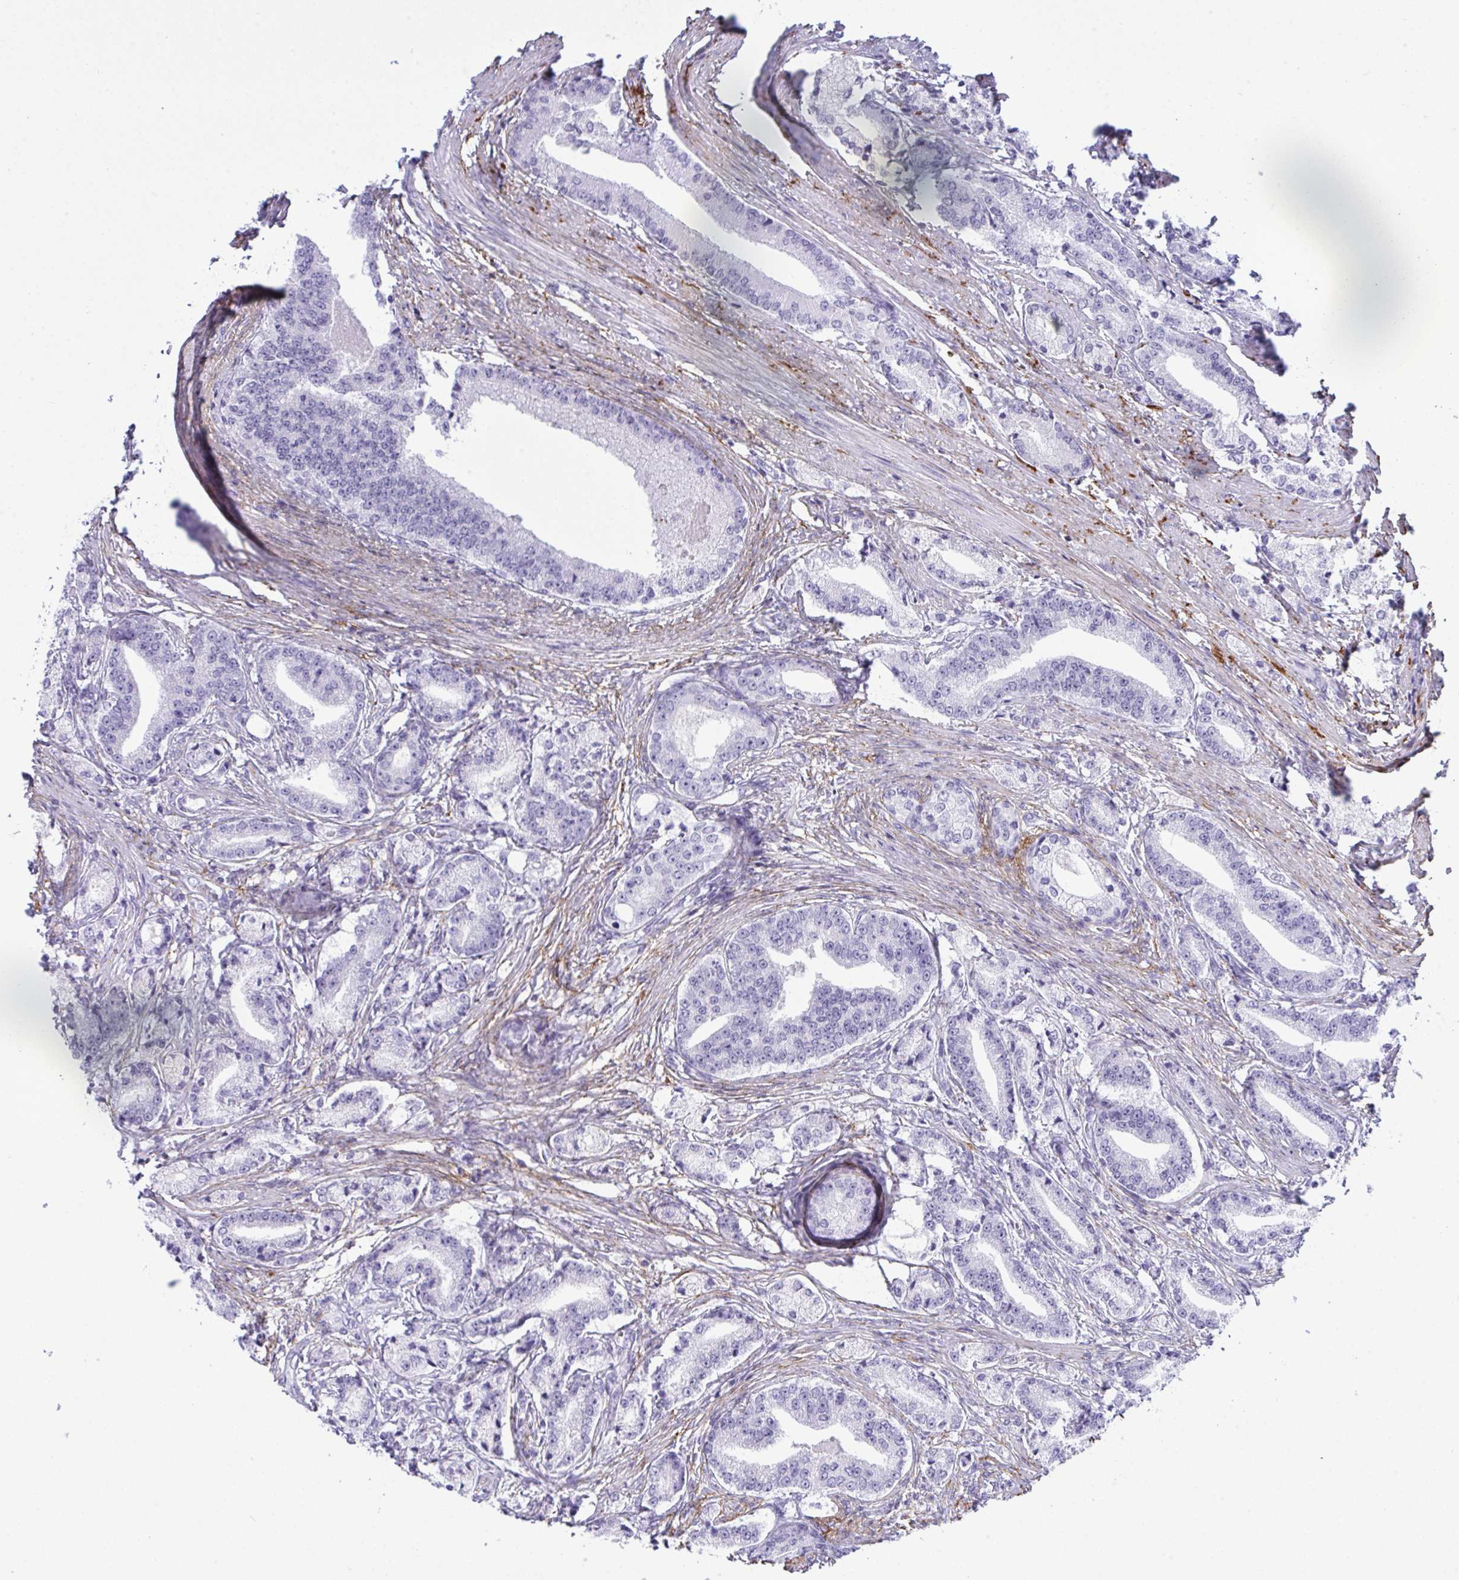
{"staining": {"intensity": "negative", "quantity": "none", "location": "none"}, "tissue": "prostate cancer", "cell_type": "Tumor cells", "image_type": "cancer", "snomed": [{"axis": "morphology", "description": "Adenocarcinoma, High grade"}, {"axis": "topography", "description": "Prostate and seminal vesicle, NOS"}], "caption": "Prostate cancer was stained to show a protein in brown. There is no significant staining in tumor cells.", "gene": "ELN", "patient": {"sex": "male", "age": 61}}